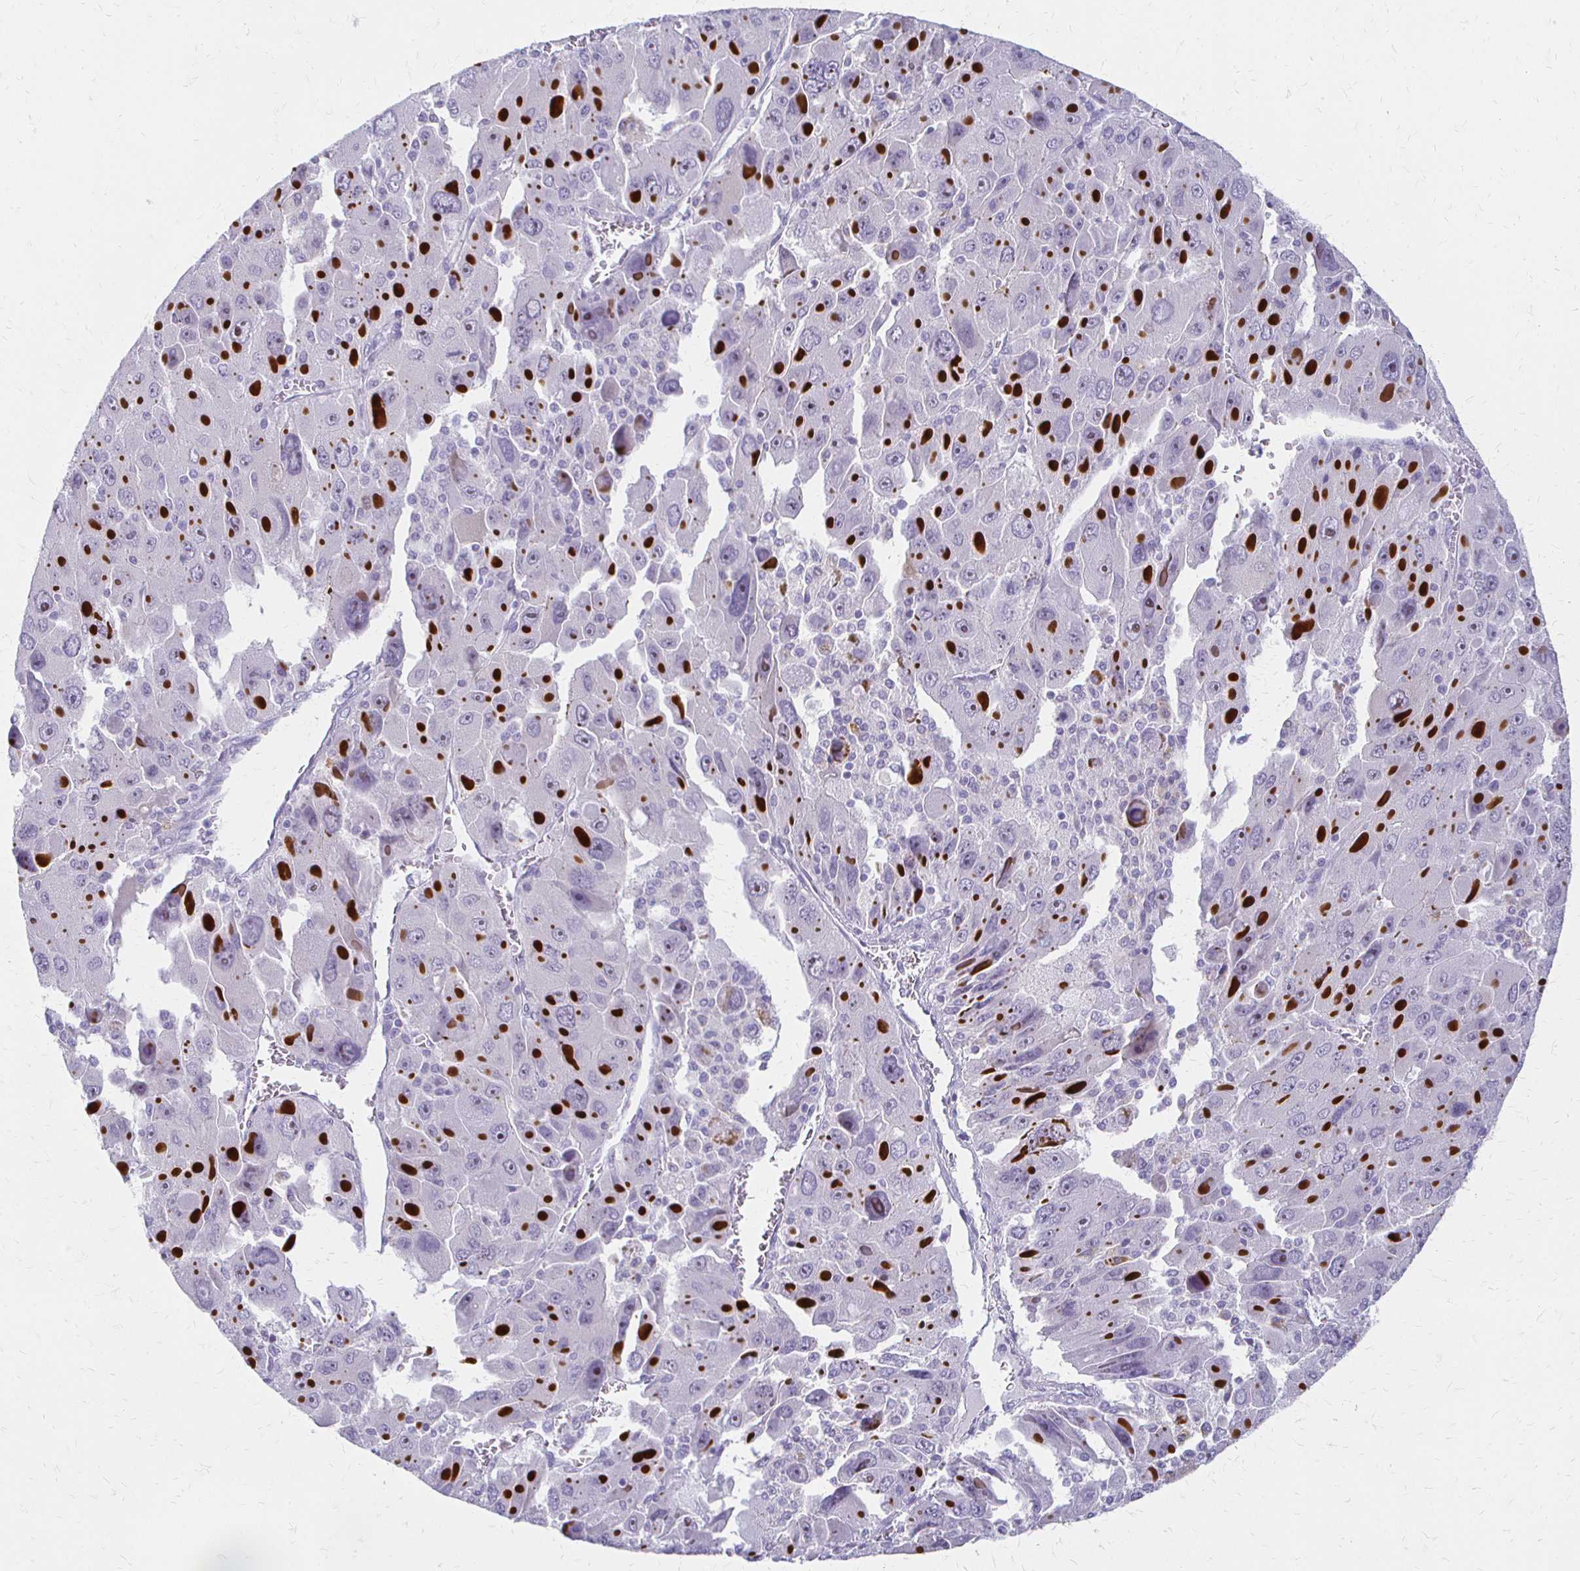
{"staining": {"intensity": "negative", "quantity": "none", "location": "none"}, "tissue": "liver cancer", "cell_type": "Tumor cells", "image_type": "cancer", "snomed": [{"axis": "morphology", "description": "Carcinoma, Hepatocellular, NOS"}, {"axis": "topography", "description": "Liver"}], "caption": "This is a photomicrograph of IHC staining of hepatocellular carcinoma (liver), which shows no staining in tumor cells.", "gene": "ACP5", "patient": {"sex": "female", "age": 41}}